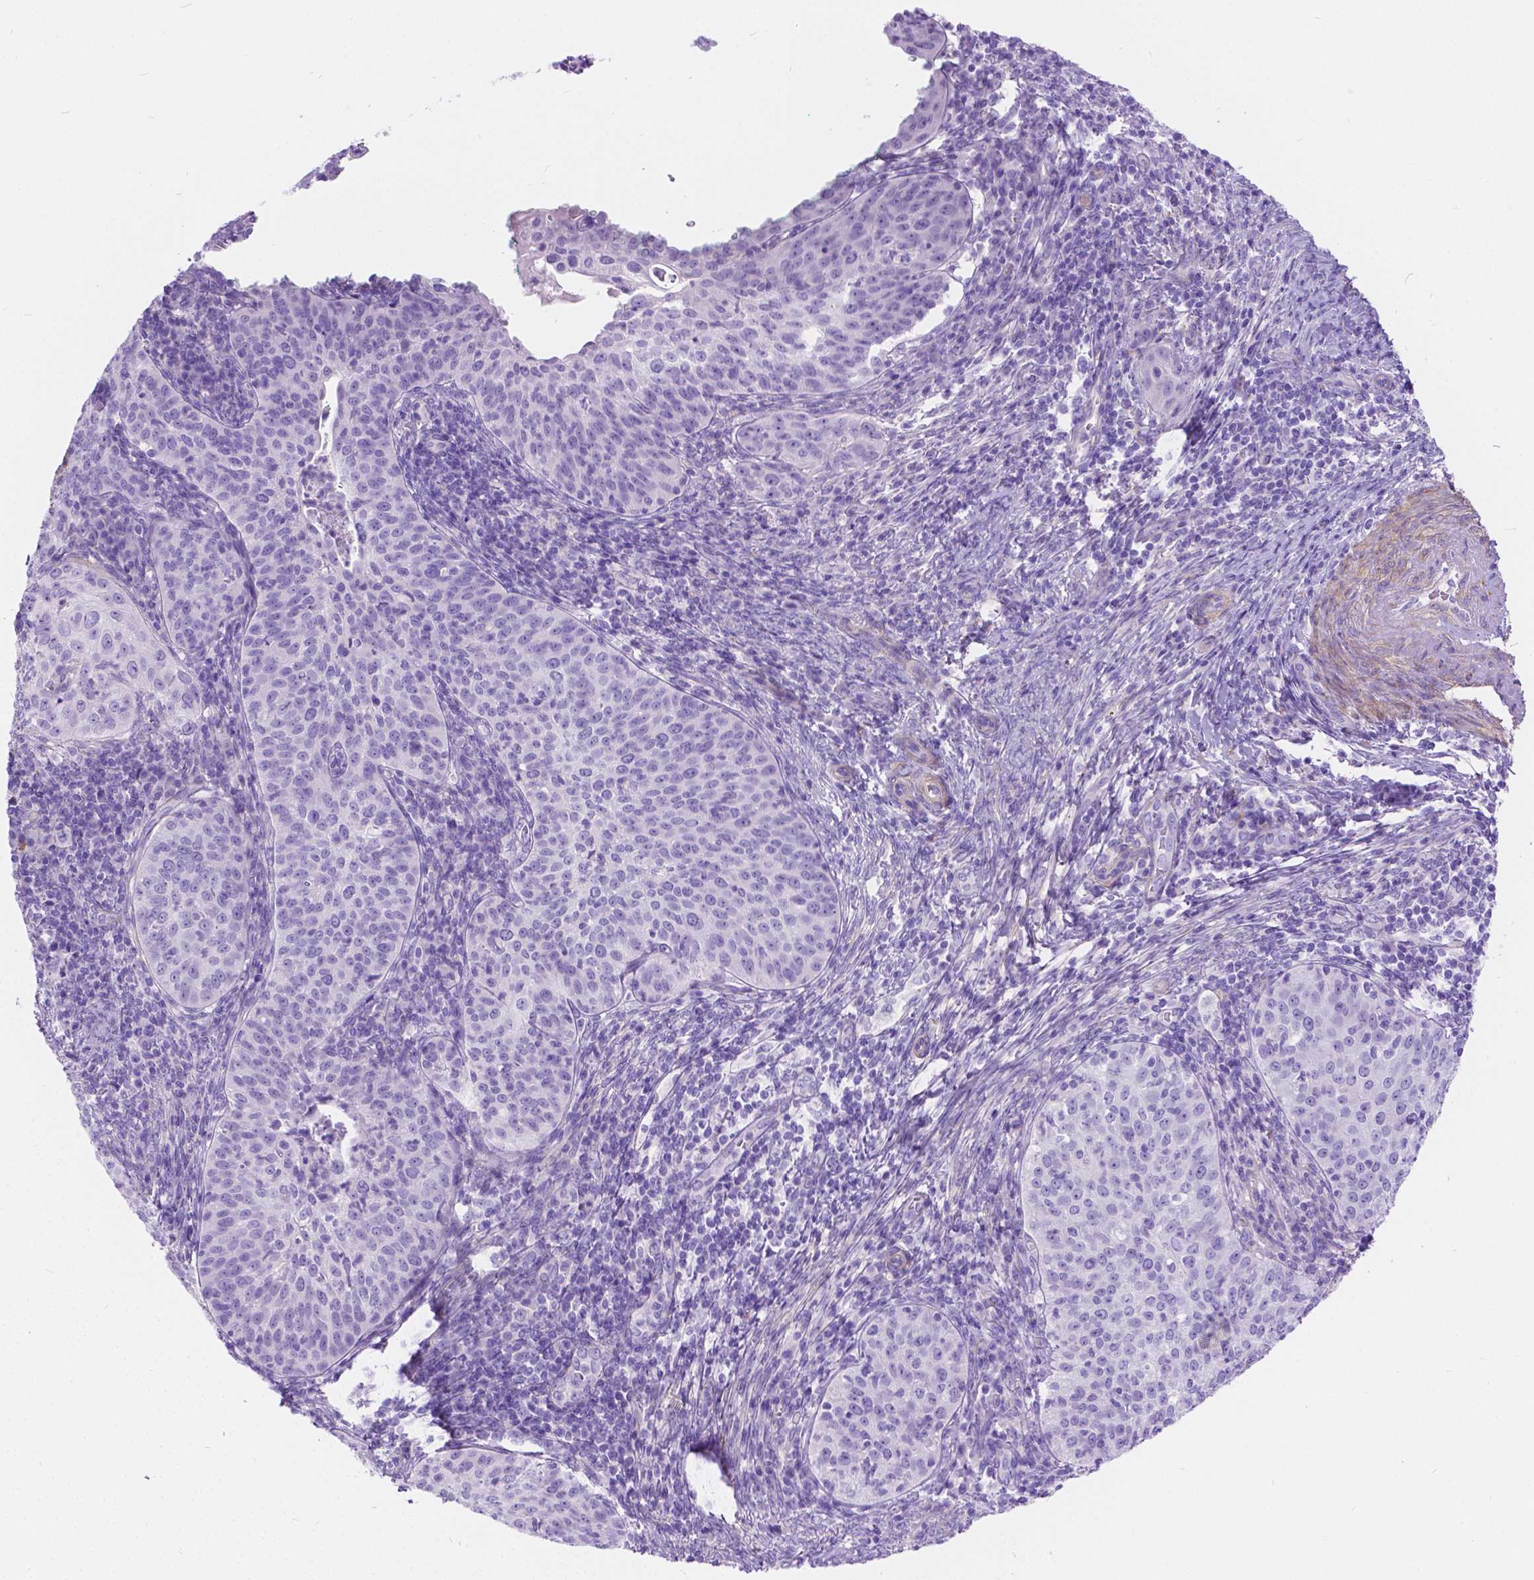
{"staining": {"intensity": "negative", "quantity": "none", "location": "none"}, "tissue": "cervical cancer", "cell_type": "Tumor cells", "image_type": "cancer", "snomed": [{"axis": "morphology", "description": "Squamous cell carcinoma, NOS"}, {"axis": "topography", "description": "Cervix"}], "caption": "DAB (3,3'-diaminobenzidine) immunohistochemical staining of human cervical cancer (squamous cell carcinoma) demonstrates no significant positivity in tumor cells.", "gene": "CHRM1", "patient": {"sex": "female", "age": 30}}